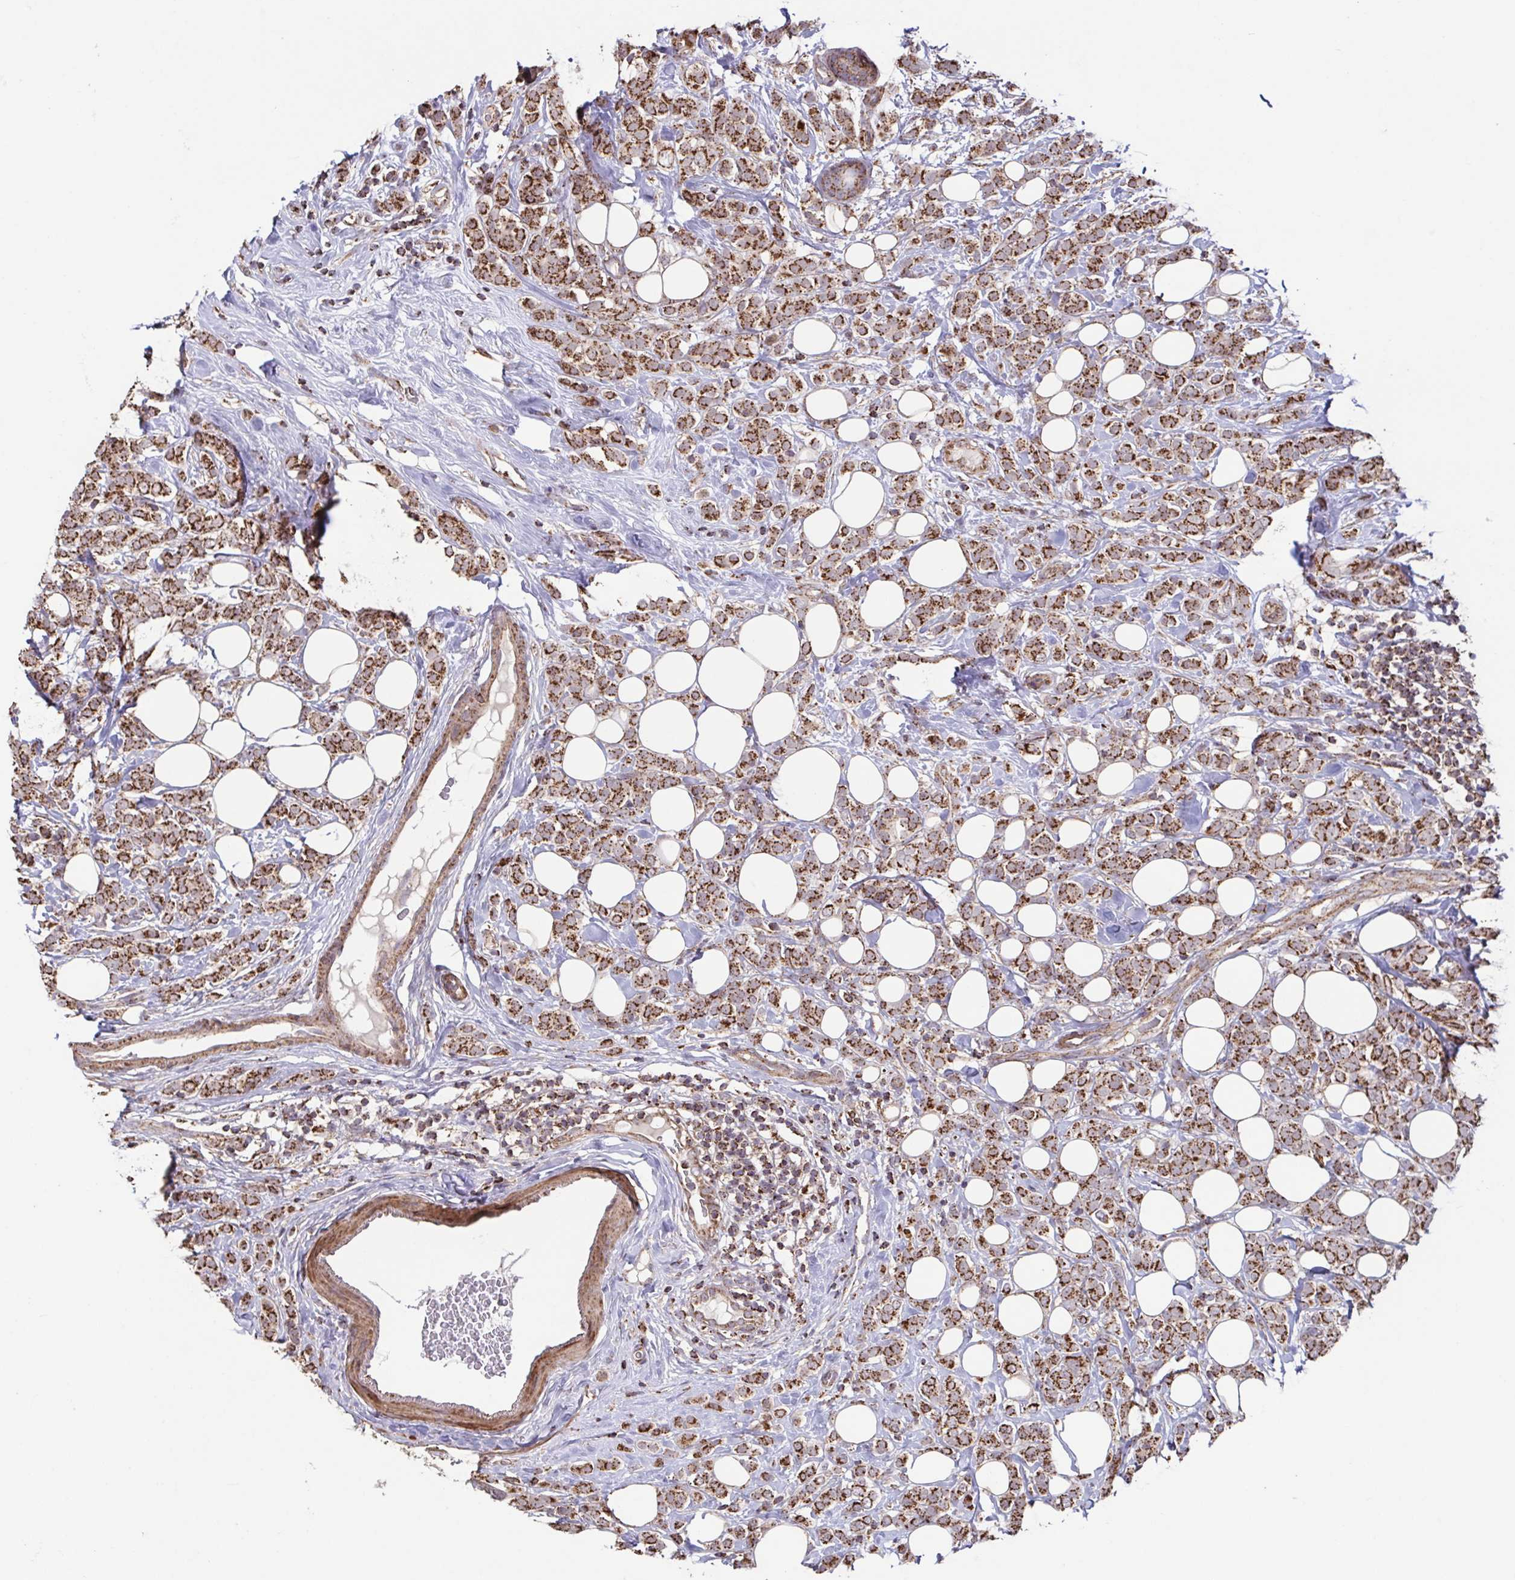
{"staining": {"intensity": "strong", "quantity": ">75%", "location": "cytoplasmic/membranous"}, "tissue": "breast cancer", "cell_type": "Tumor cells", "image_type": "cancer", "snomed": [{"axis": "morphology", "description": "Lobular carcinoma"}, {"axis": "topography", "description": "Breast"}], "caption": "Immunohistochemical staining of human breast cancer (lobular carcinoma) reveals high levels of strong cytoplasmic/membranous expression in about >75% of tumor cells.", "gene": "DIP2B", "patient": {"sex": "female", "age": 49}}